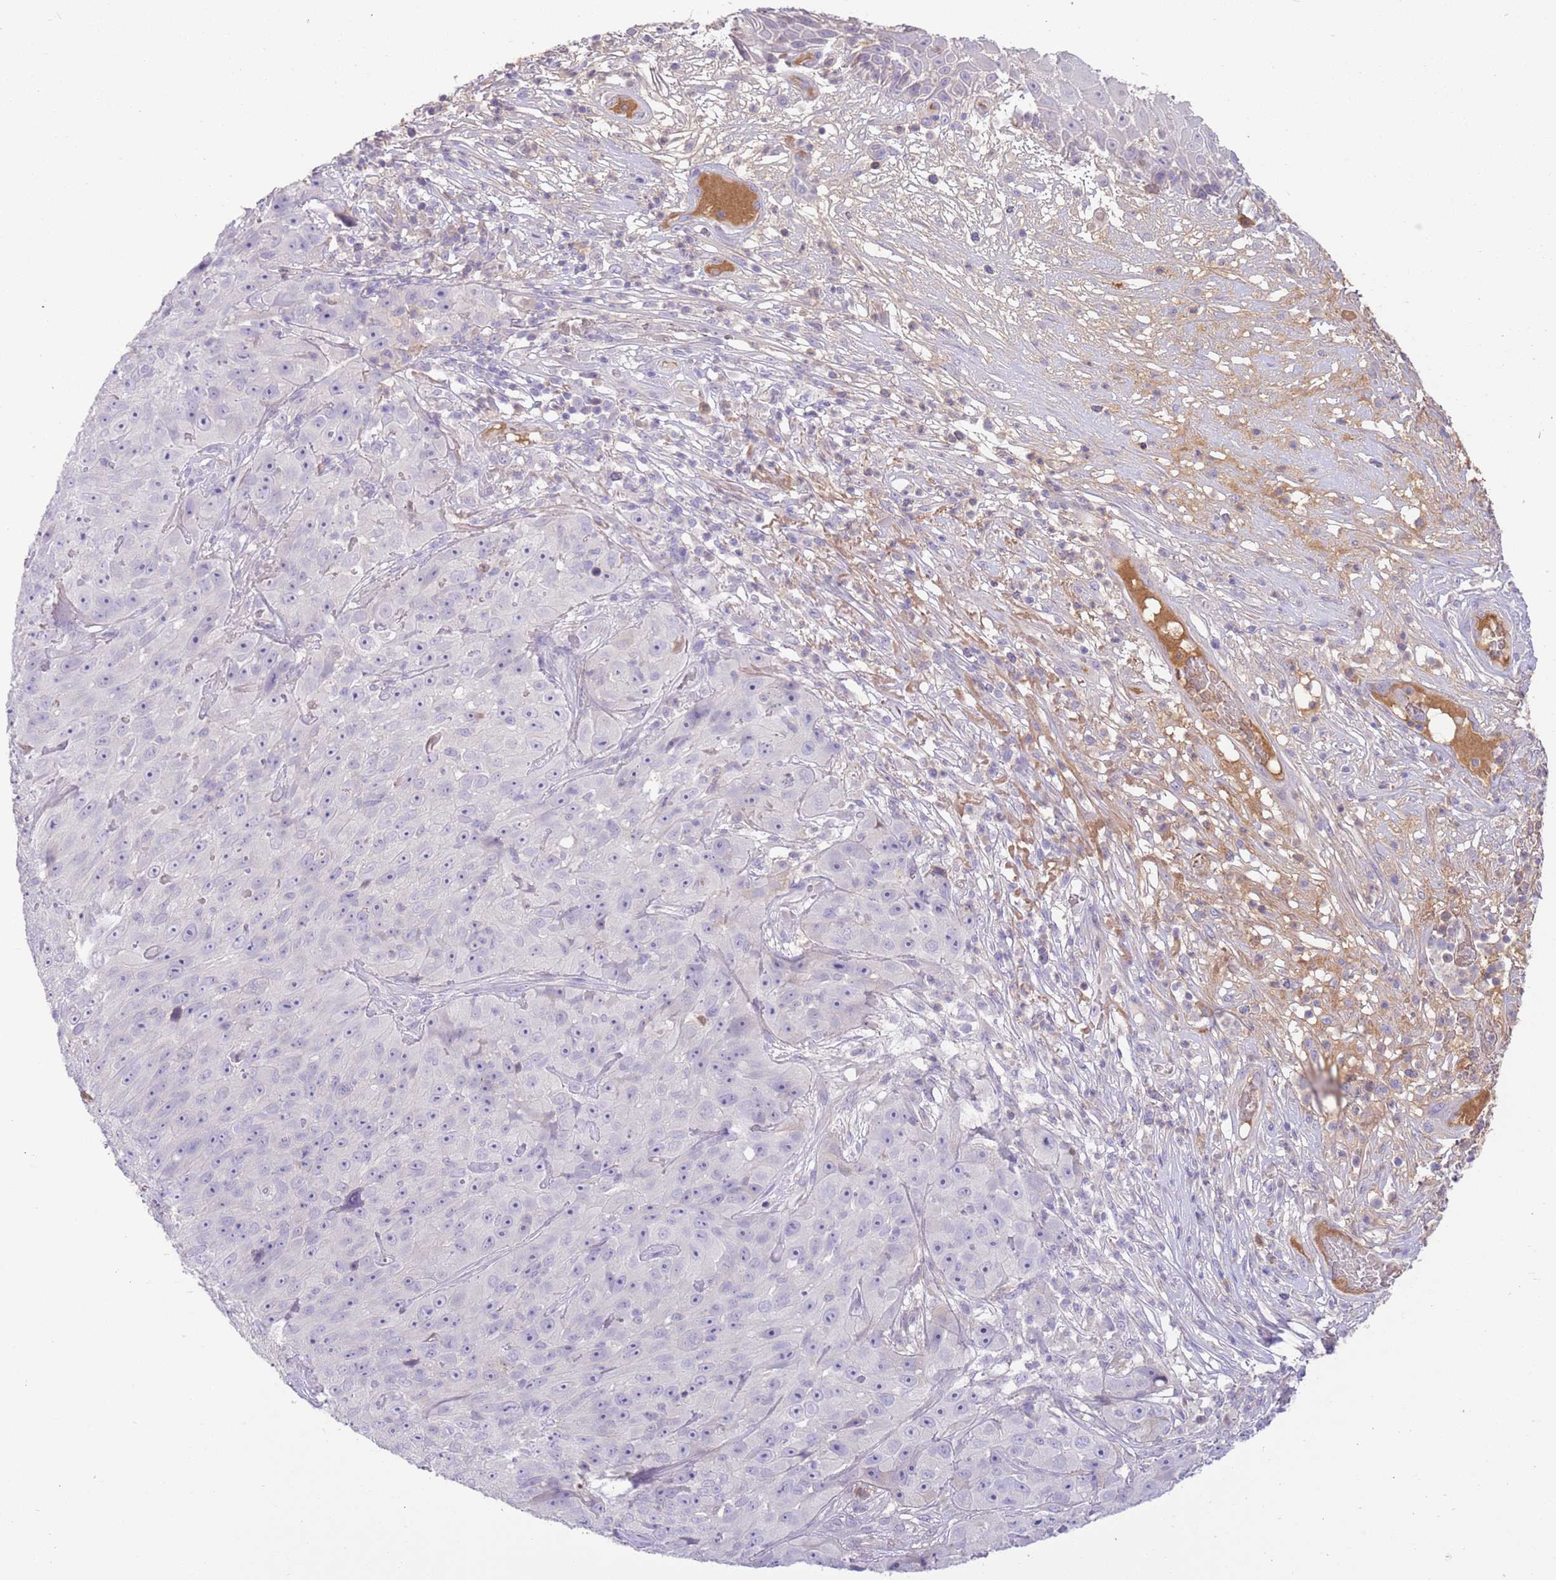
{"staining": {"intensity": "negative", "quantity": "none", "location": "none"}, "tissue": "skin cancer", "cell_type": "Tumor cells", "image_type": "cancer", "snomed": [{"axis": "morphology", "description": "Squamous cell carcinoma, NOS"}, {"axis": "topography", "description": "Skin"}], "caption": "Skin cancer (squamous cell carcinoma) stained for a protein using immunohistochemistry reveals no staining tumor cells.", "gene": "IGFL4", "patient": {"sex": "female", "age": 87}}